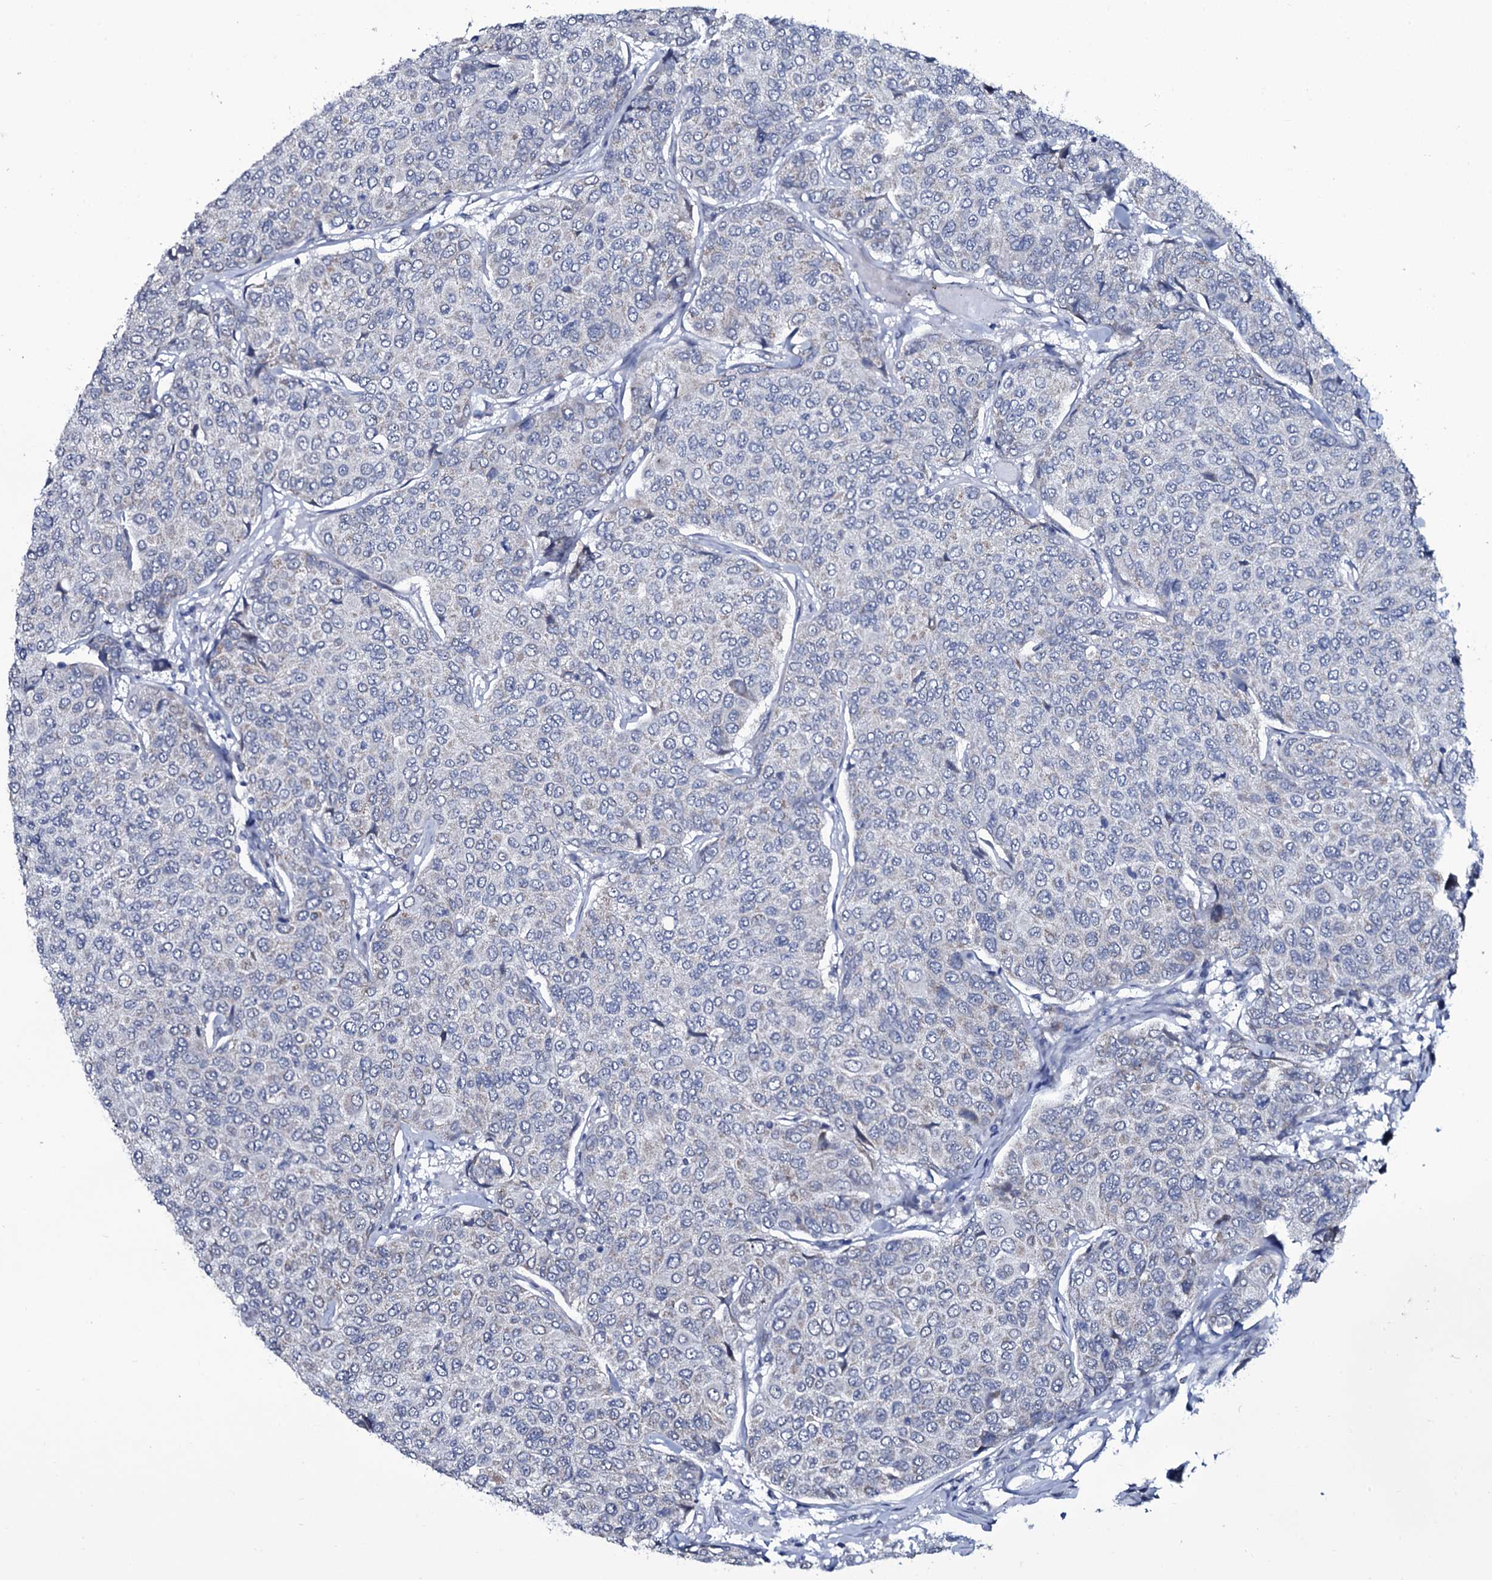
{"staining": {"intensity": "negative", "quantity": "none", "location": "none"}, "tissue": "breast cancer", "cell_type": "Tumor cells", "image_type": "cancer", "snomed": [{"axis": "morphology", "description": "Duct carcinoma"}, {"axis": "topography", "description": "Breast"}], "caption": "The photomicrograph demonstrates no staining of tumor cells in breast cancer. (Immunohistochemistry, brightfield microscopy, high magnification).", "gene": "WIPF3", "patient": {"sex": "female", "age": 55}}